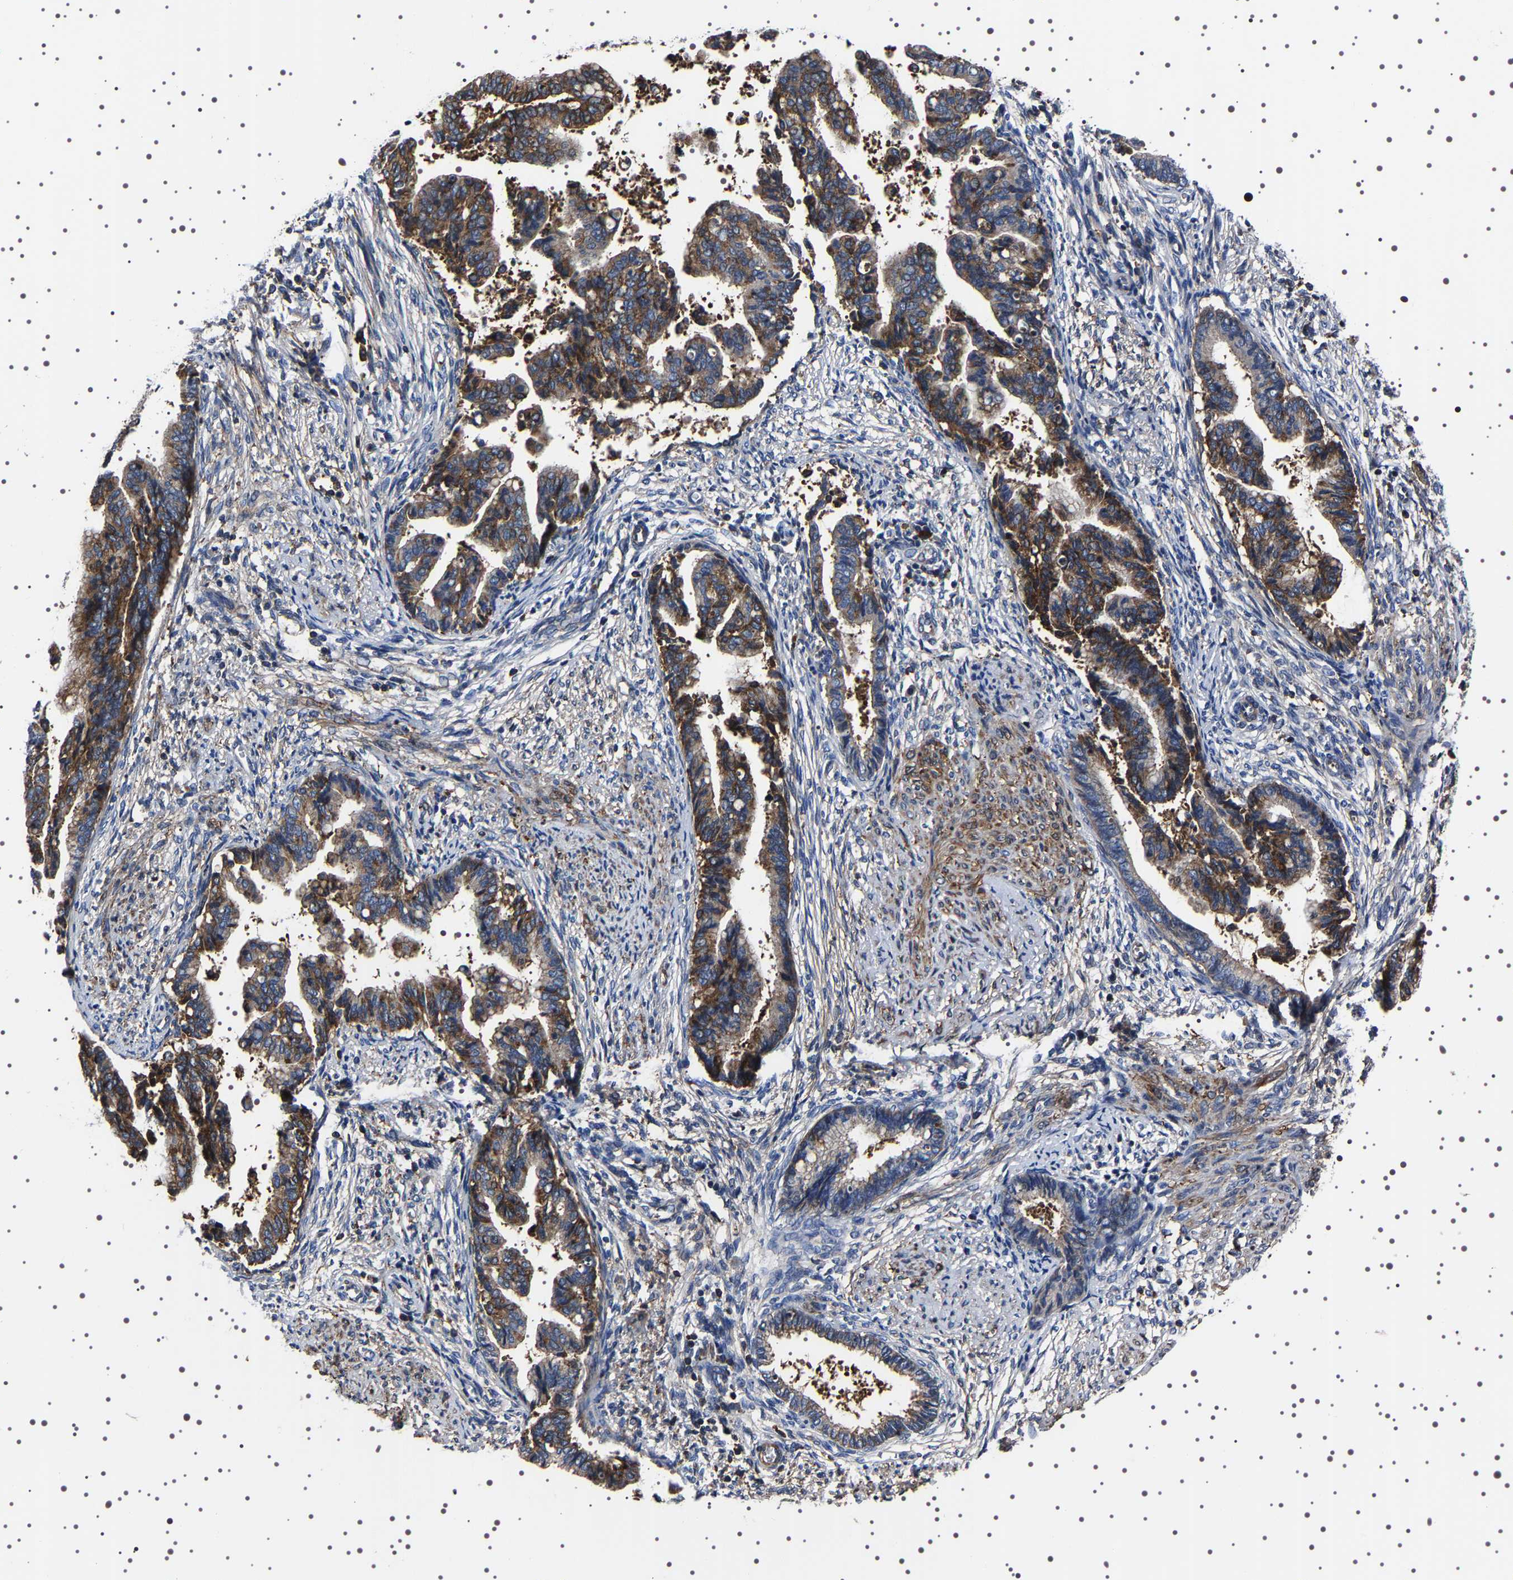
{"staining": {"intensity": "moderate", "quantity": ">75%", "location": "cytoplasmic/membranous"}, "tissue": "cervical cancer", "cell_type": "Tumor cells", "image_type": "cancer", "snomed": [{"axis": "morphology", "description": "Adenocarcinoma, NOS"}, {"axis": "topography", "description": "Cervix"}], "caption": "An image of human cervical cancer stained for a protein shows moderate cytoplasmic/membranous brown staining in tumor cells.", "gene": "WDR1", "patient": {"sex": "female", "age": 44}}